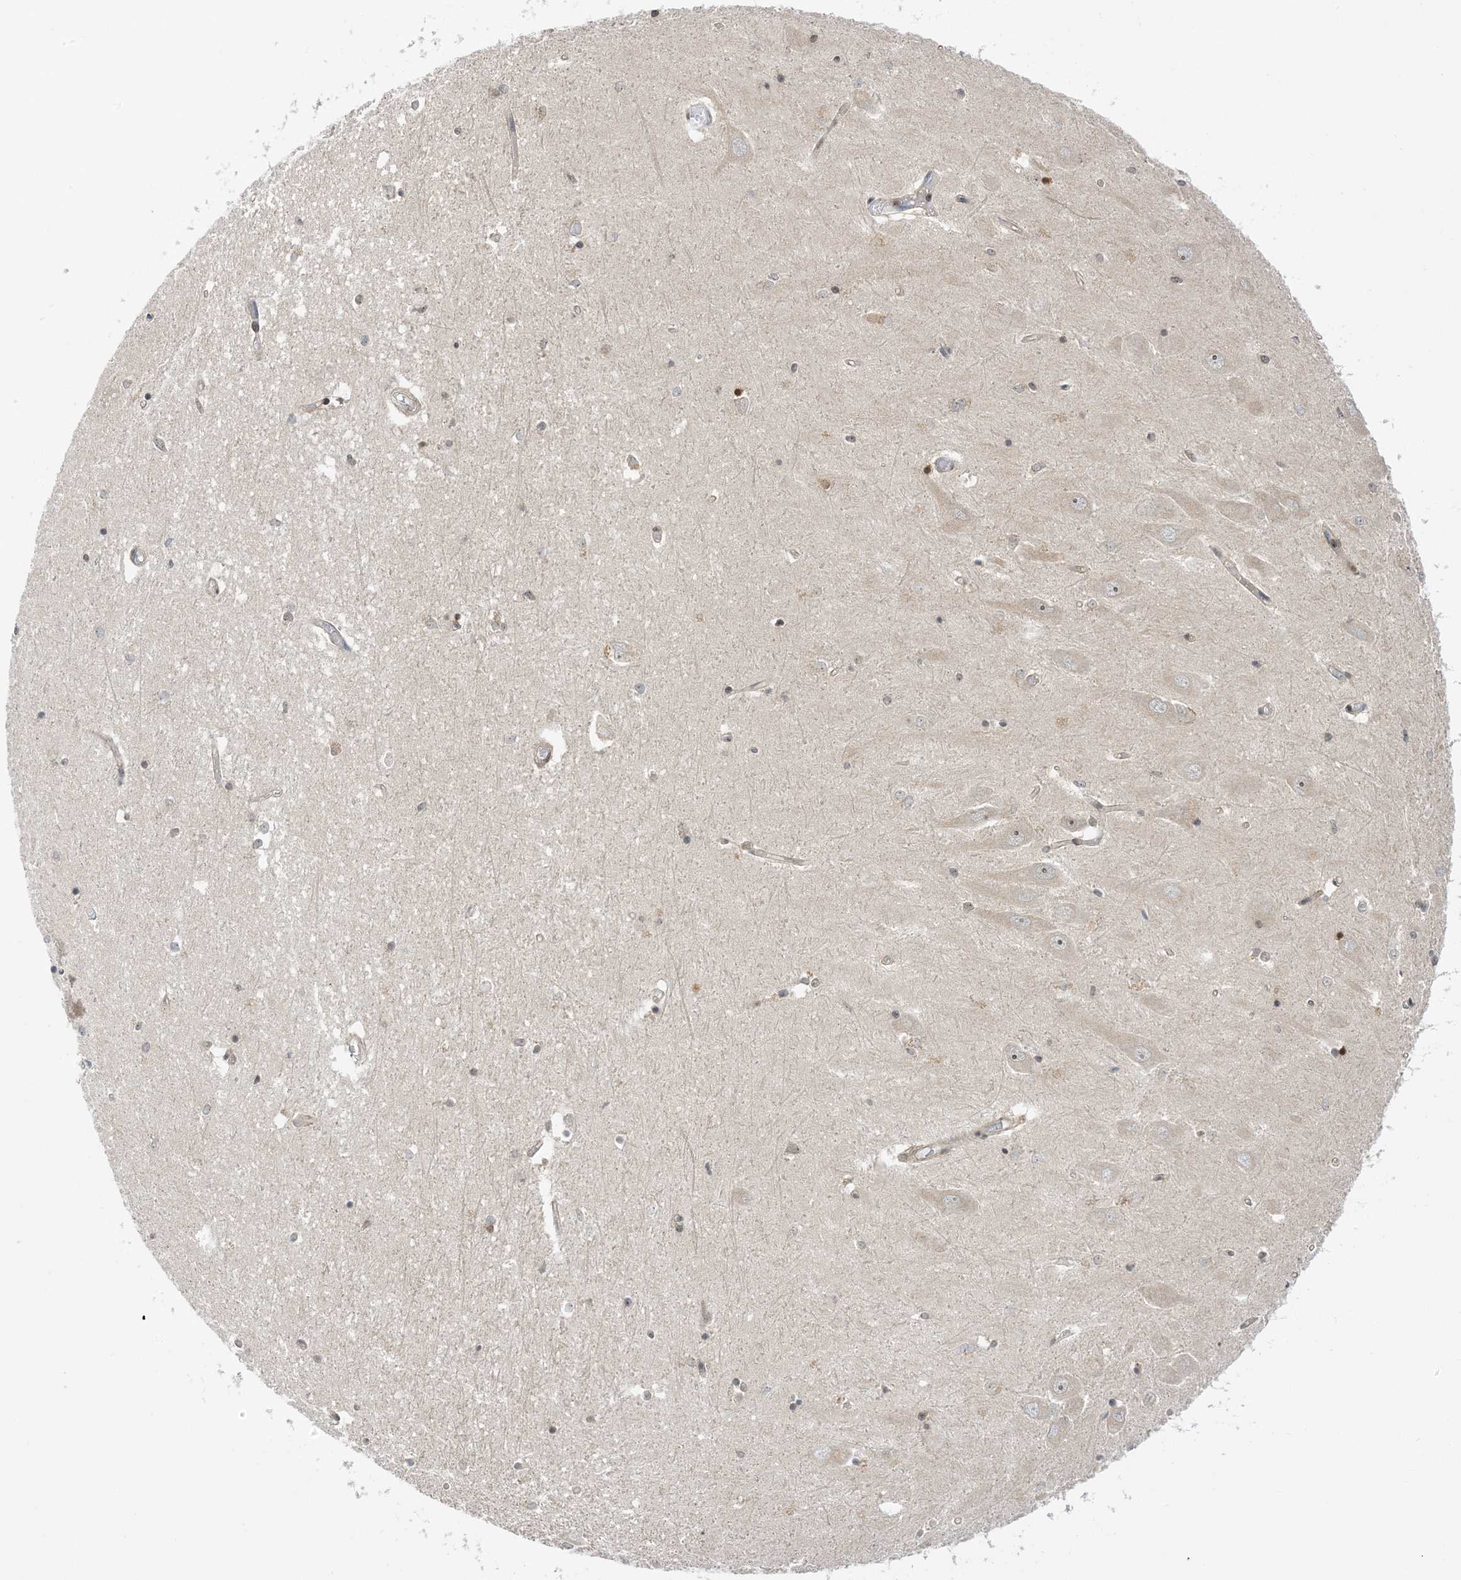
{"staining": {"intensity": "negative", "quantity": "none", "location": "none"}, "tissue": "hippocampus", "cell_type": "Glial cells", "image_type": "normal", "snomed": [{"axis": "morphology", "description": "Normal tissue, NOS"}, {"axis": "topography", "description": "Hippocampus"}], "caption": "This is an immunohistochemistry (IHC) photomicrograph of benign hippocampus. There is no staining in glial cells.", "gene": "ZNF740", "patient": {"sex": "male", "age": 45}}